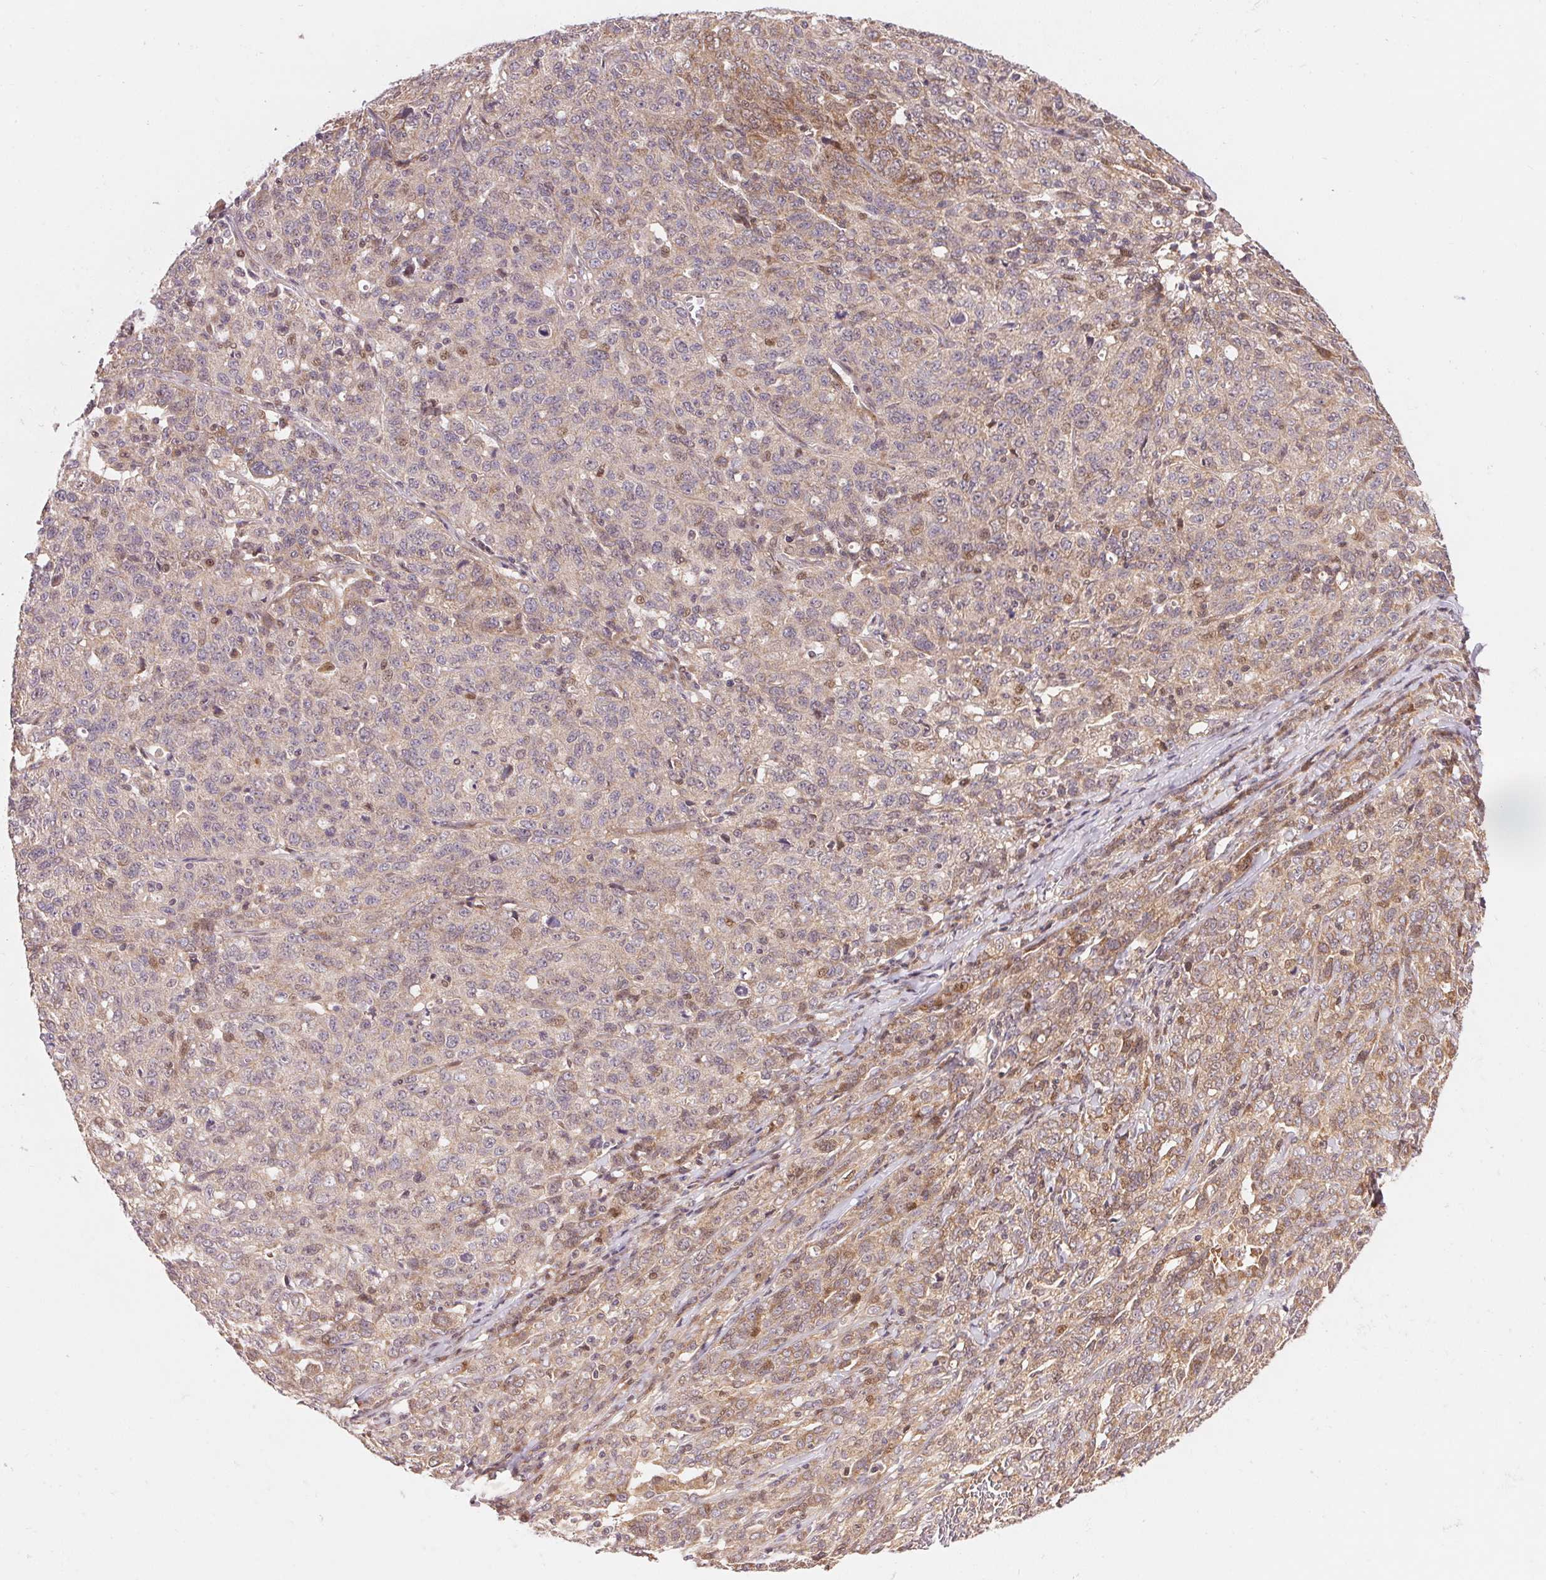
{"staining": {"intensity": "weak", "quantity": "<25%", "location": "cytoplasmic/membranous"}, "tissue": "ovarian cancer", "cell_type": "Tumor cells", "image_type": "cancer", "snomed": [{"axis": "morphology", "description": "Cystadenocarcinoma, serous, NOS"}, {"axis": "topography", "description": "Ovary"}], "caption": "Tumor cells show no significant protein positivity in ovarian serous cystadenocarcinoma. (DAB (3,3'-diaminobenzidine) IHC visualized using brightfield microscopy, high magnification).", "gene": "TNIP2", "patient": {"sex": "female", "age": 71}}